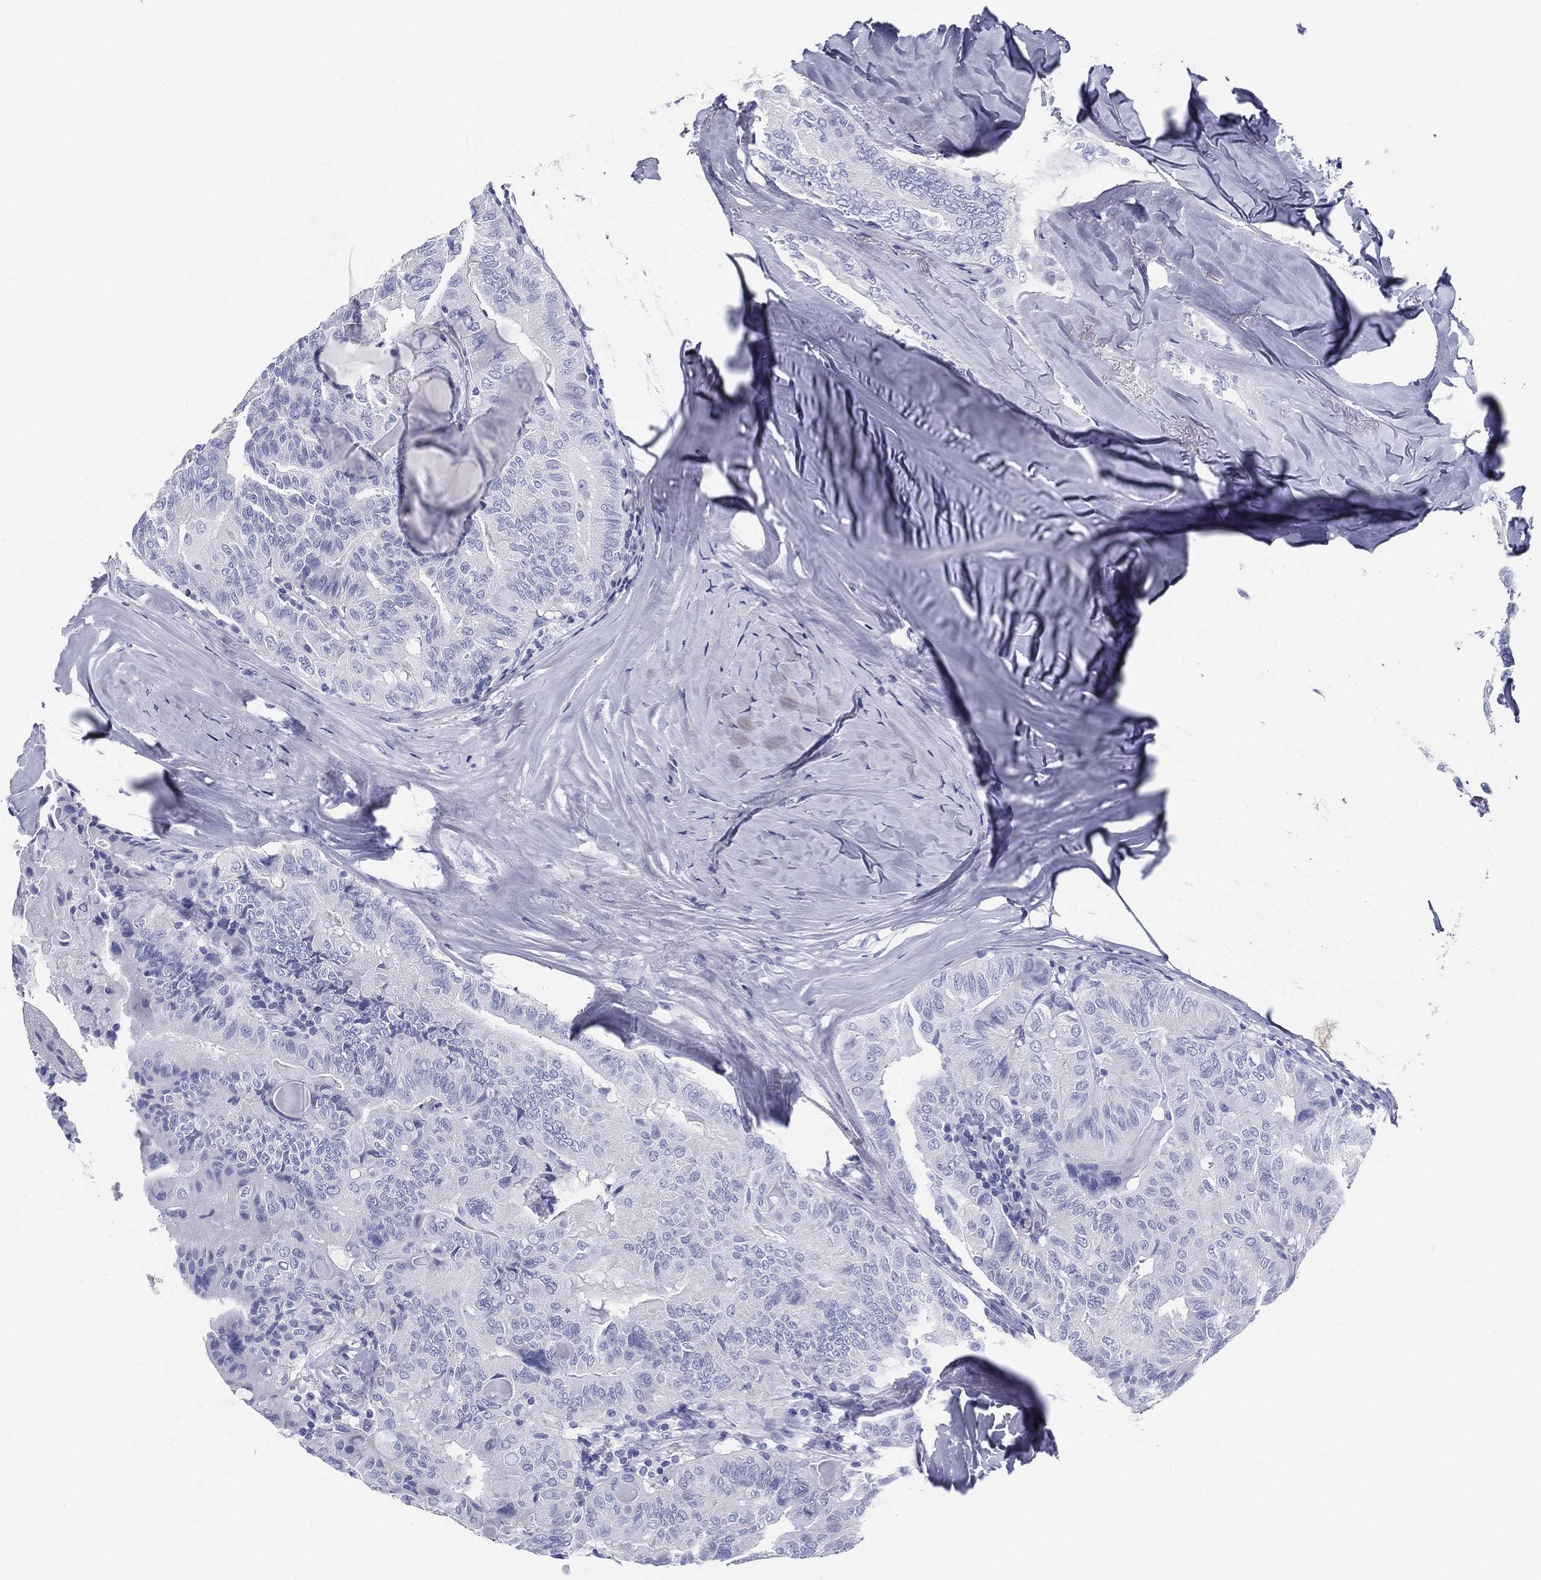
{"staining": {"intensity": "negative", "quantity": "none", "location": "none"}, "tissue": "thyroid cancer", "cell_type": "Tumor cells", "image_type": "cancer", "snomed": [{"axis": "morphology", "description": "Papillary adenocarcinoma, NOS"}, {"axis": "topography", "description": "Thyroid gland"}], "caption": "Tumor cells are negative for protein expression in human thyroid papillary adenocarcinoma.", "gene": "RSPH4A", "patient": {"sex": "female", "age": 68}}